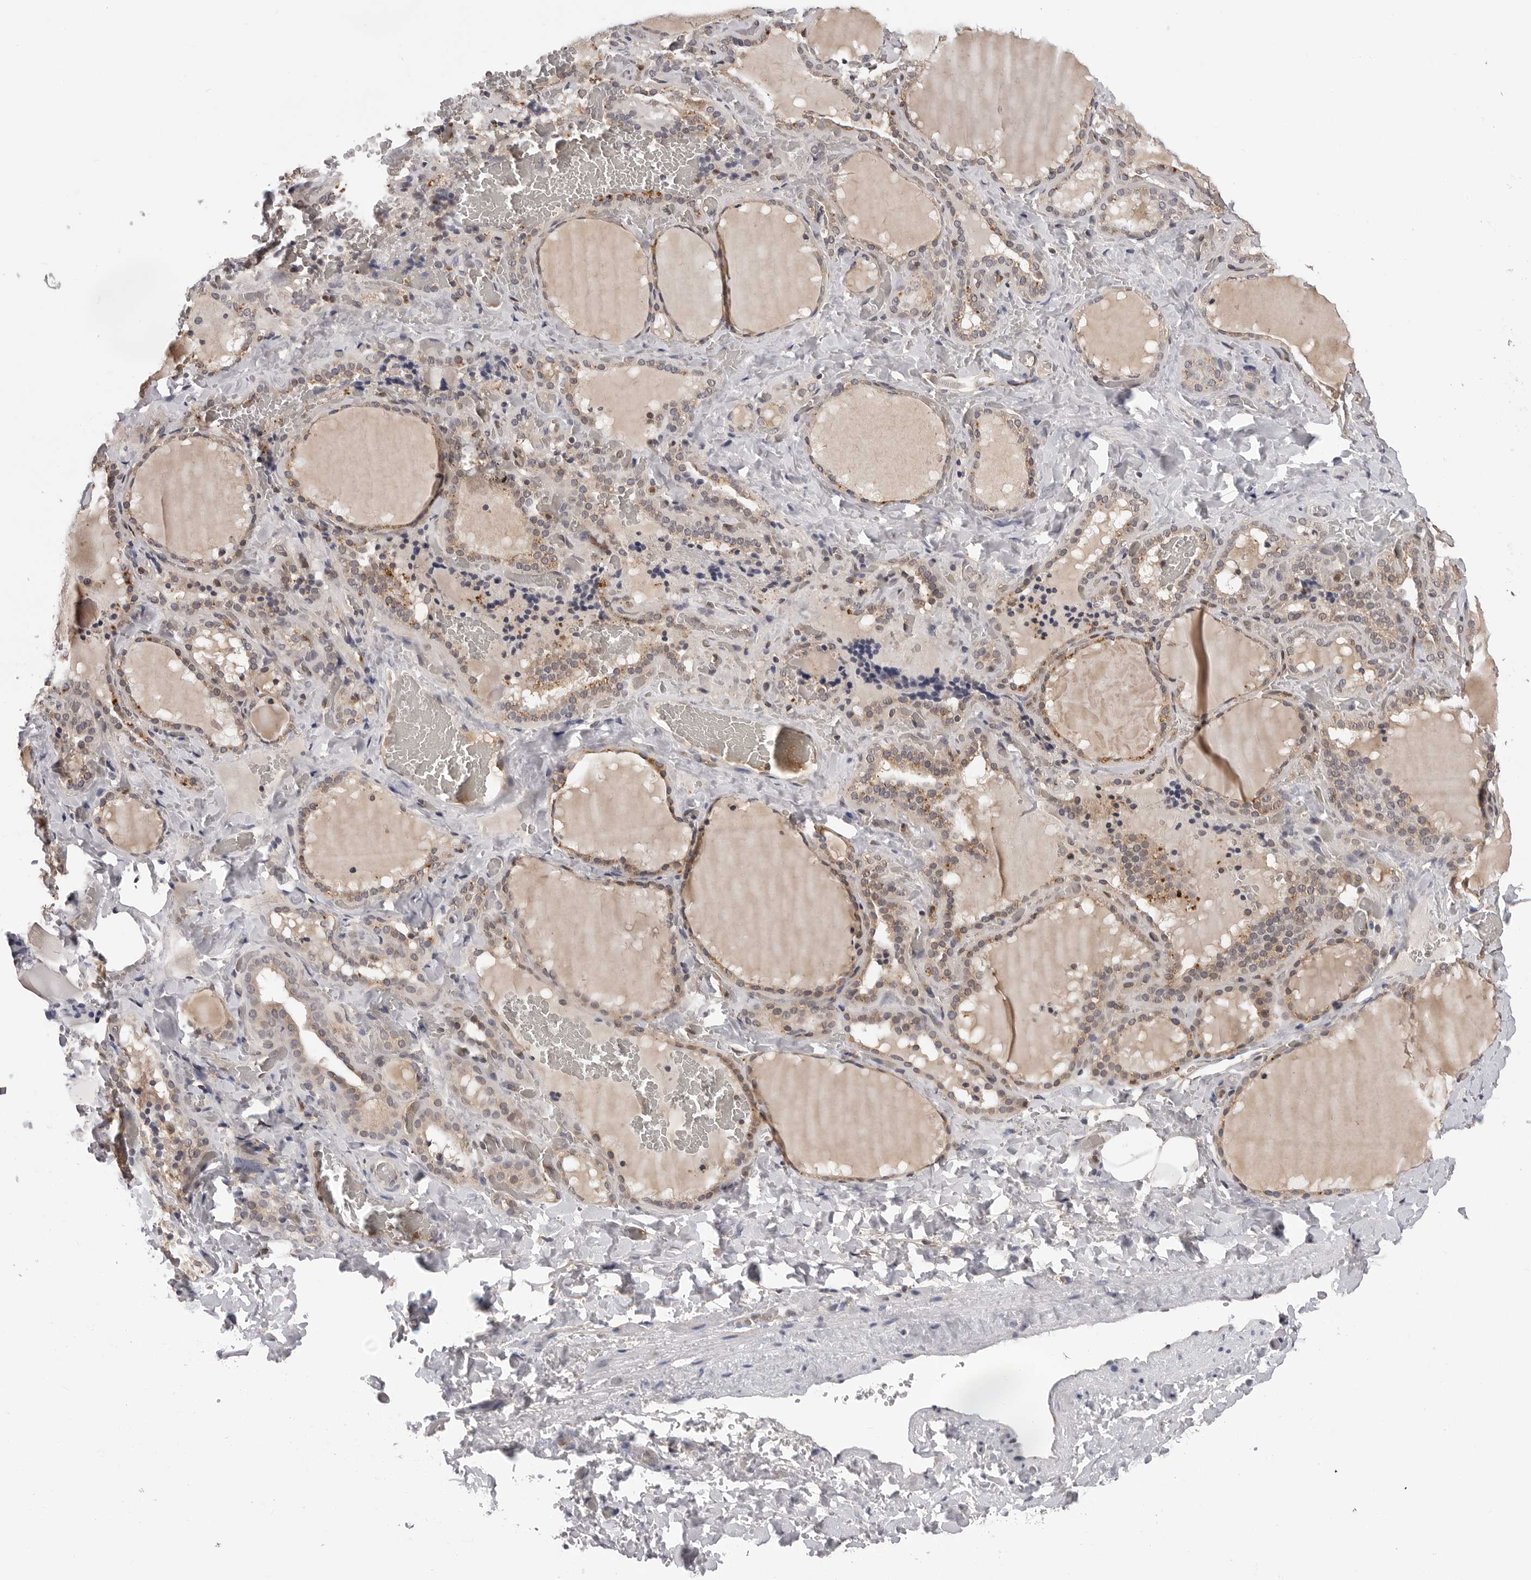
{"staining": {"intensity": "moderate", "quantity": "25%-75%", "location": "cytoplasmic/membranous"}, "tissue": "thyroid gland", "cell_type": "Glandular cells", "image_type": "normal", "snomed": [{"axis": "morphology", "description": "Normal tissue, NOS"}, {"axis": "topography", "description": "Thyroid gland"}], "caption": "High-power microscopy captured an IHC histopathology image of benign thyroid gland, revealing moderate cytoplasmic/membranous expression in approximately 25%-75% of glandular cells. (DAB = brown stain, brightfield microscopy at high magnification).", "gene": "TRMT13", "patient": {"sex": "female", "age": 22}}